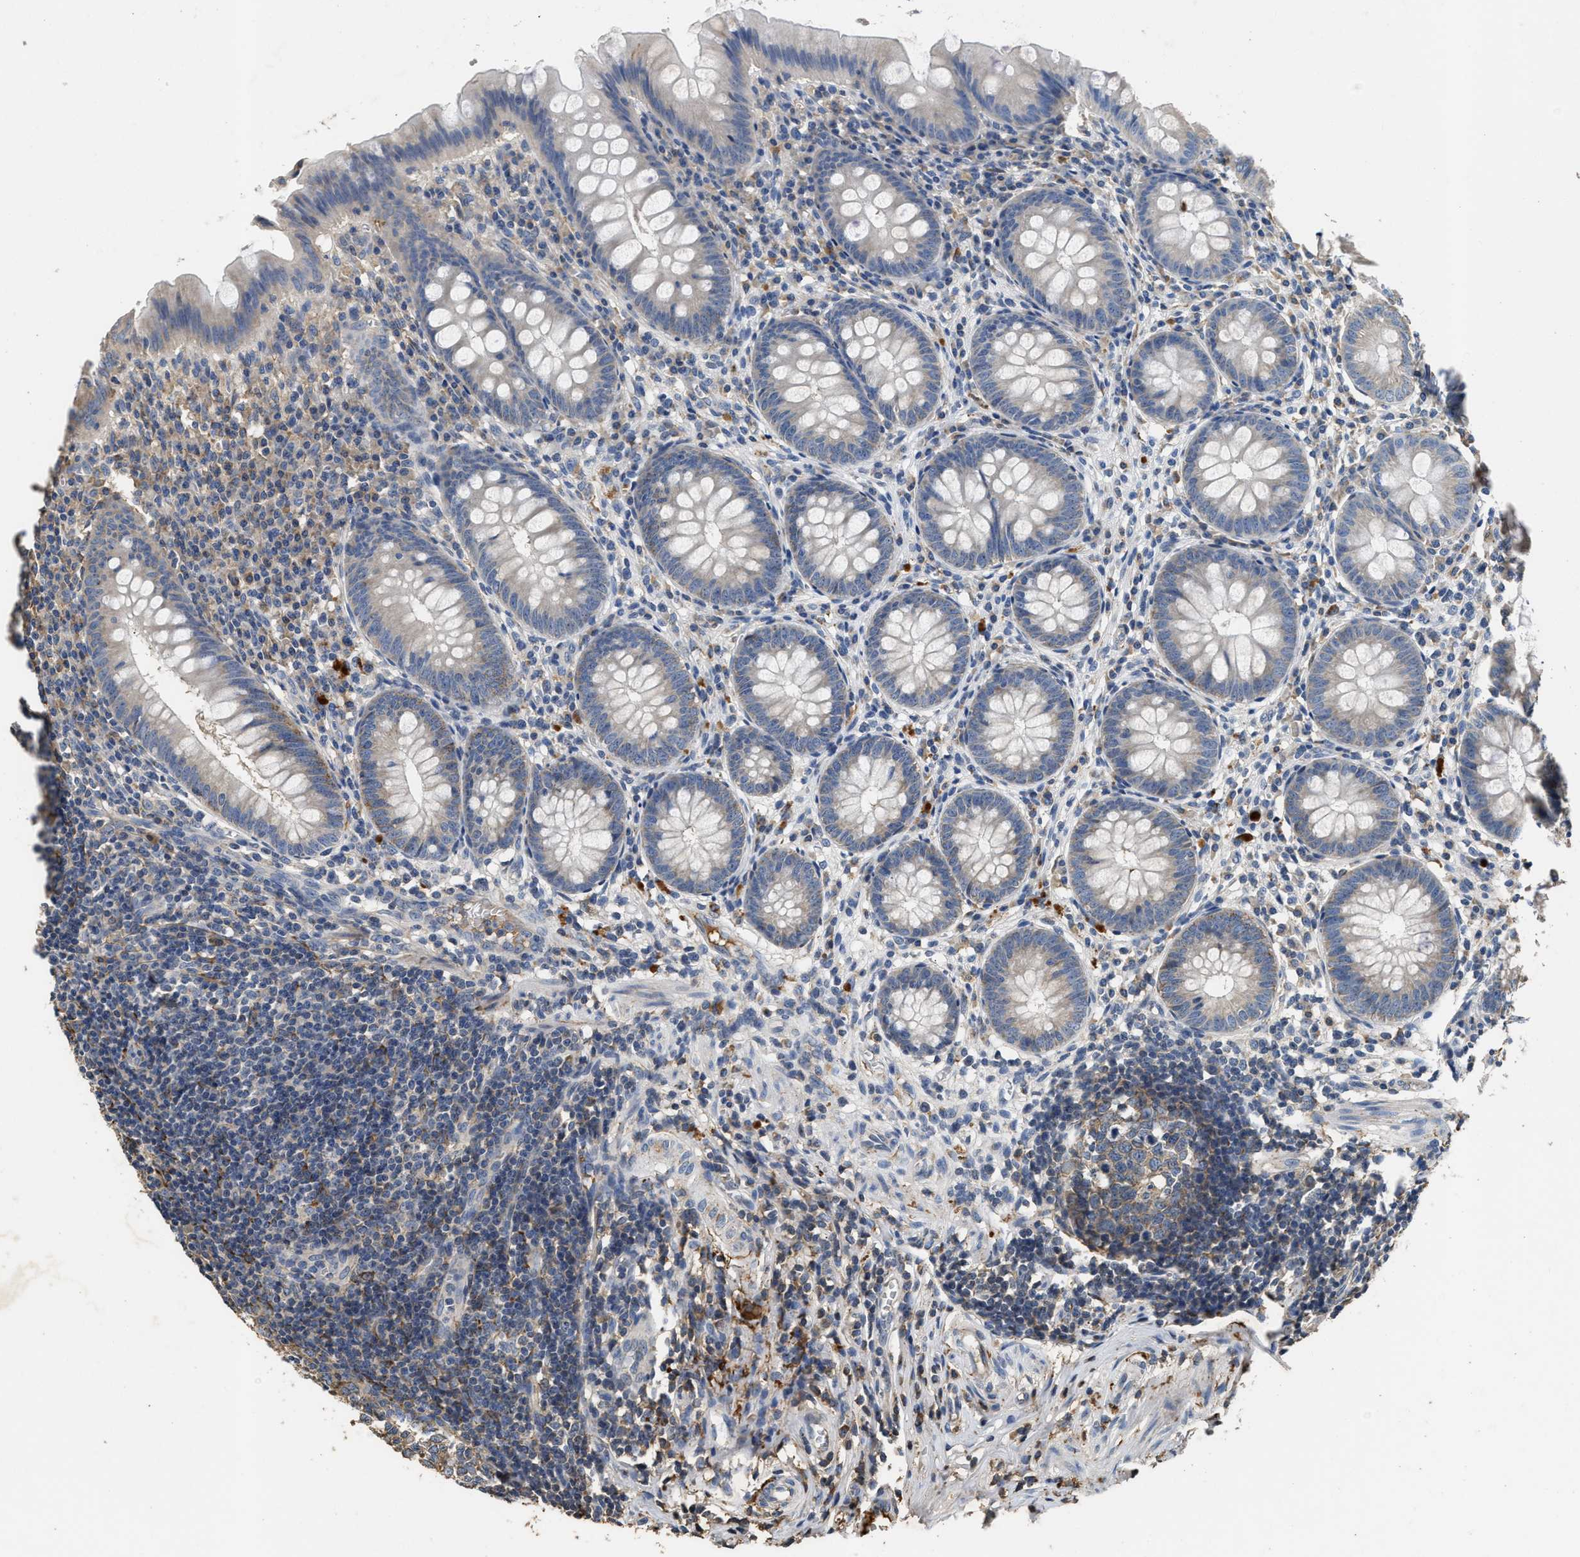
{"staining": {"intensity": "moderate", "quantity": "<25%", "location": "cytoplasmic/membranous"}, "tissue": "appendix", "cell_type": "Glandular cells", "image_type": "normal", "snomed": [{"axis": "morphology", "description": "Normal tissue, NOS"}, {"axis": "topography", "description": "Appendix"}], "caption": "Glandular cells display low levels of moderate cytoplasmic/membranous staining in approximately <25% of cells in normal human appendix.", "gene": "C3", "patient": {"sex": "male", "age": 56}}